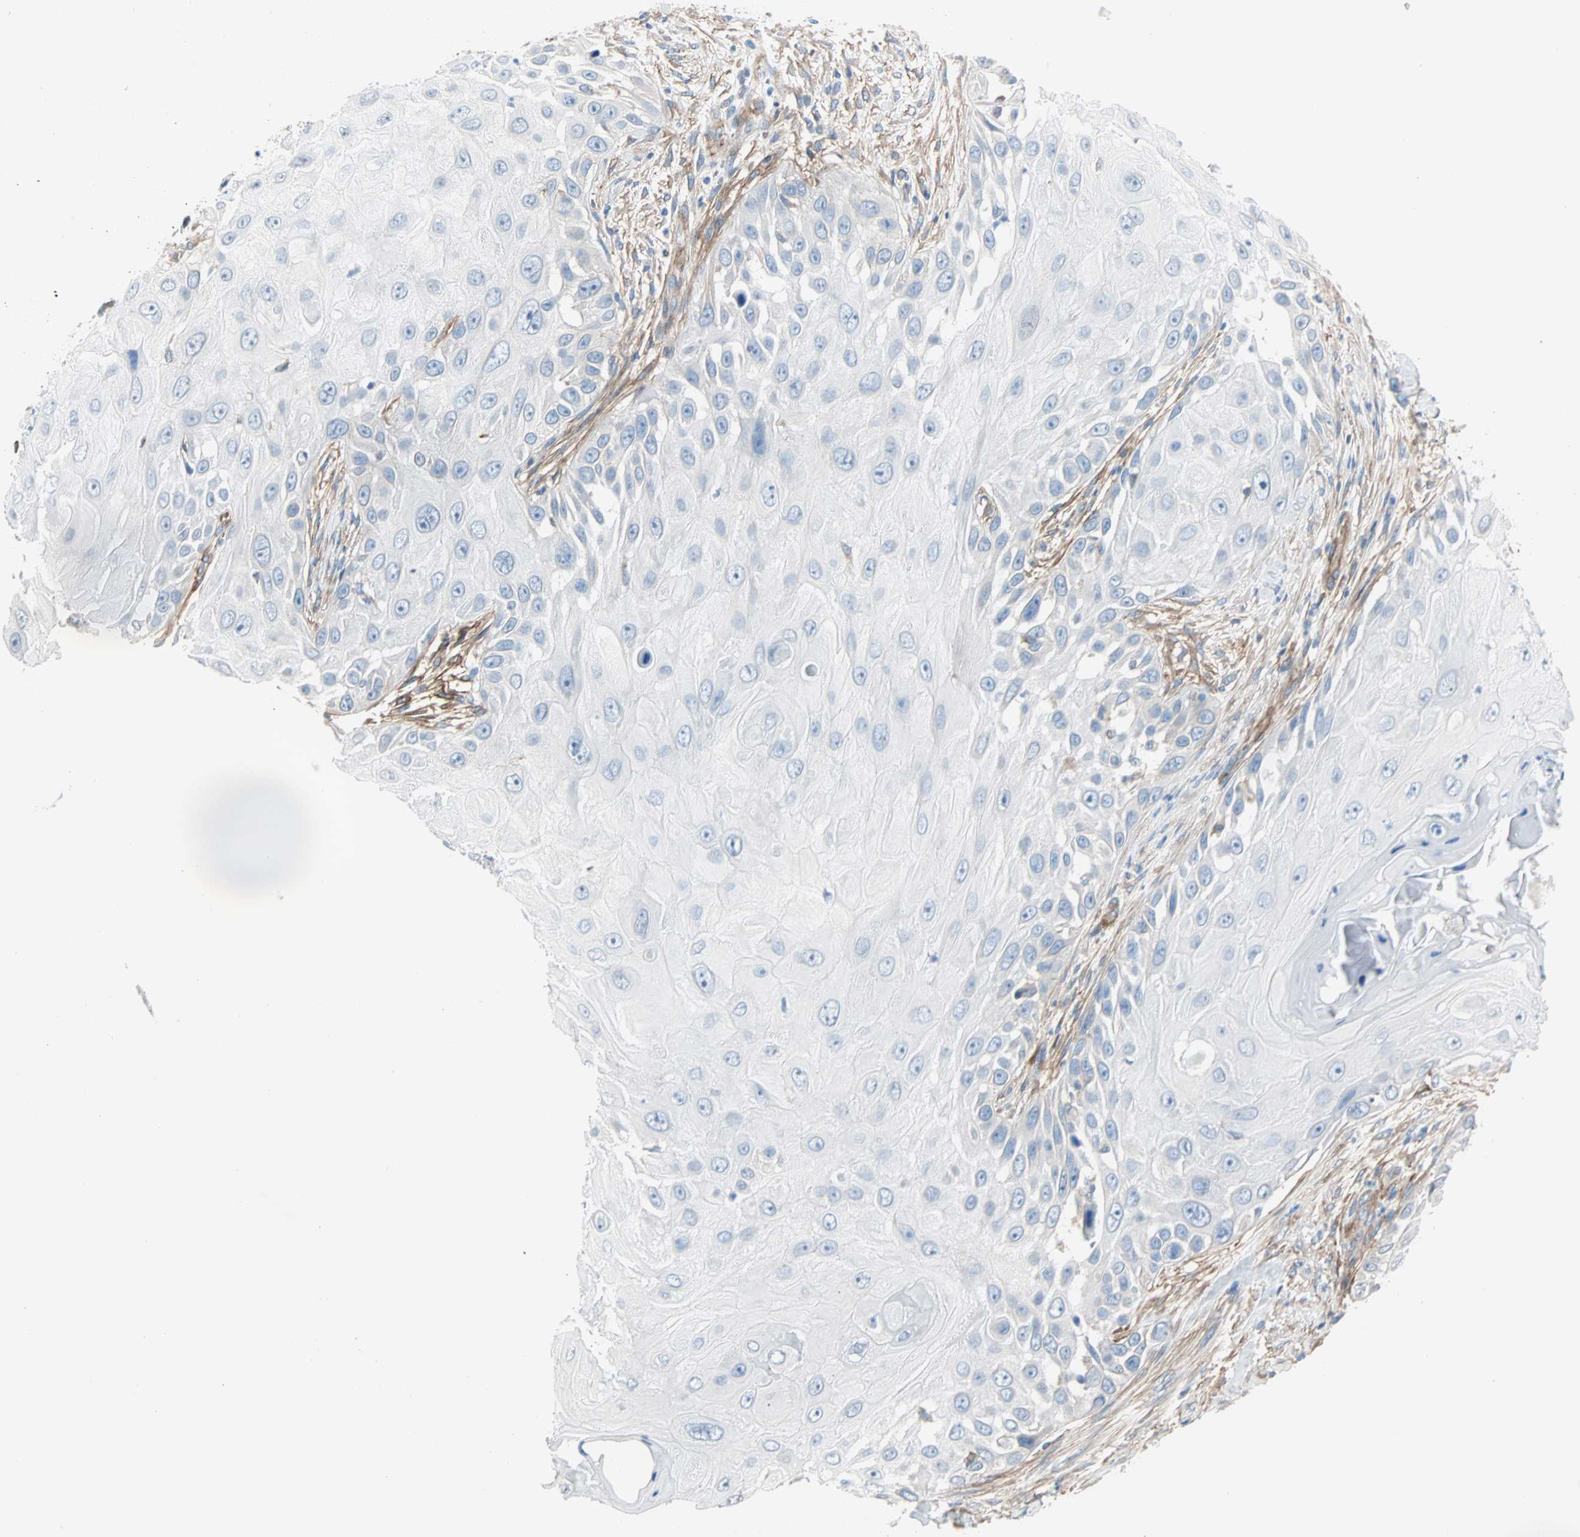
{"staining": {"intensity": "negative", "quantity": "none", "location": "none"}, "tissue": "skin cancer", "cell_type": "Tumor cells", "image_type": "cancer", "snomed": [{"axis": "morphology", "description": "Squamous cell carcinoma, NOS"}, {"axis": "topography", "description": "Skin"}], "caption": "This is a photomicrograph of immunohistochemistry (IHC) staining of squamous cell carcinoma (skin), which shows no staining in tumor cells.", "gene": "EPB41L2", "patient": {"sex": "female", "age": 44}}